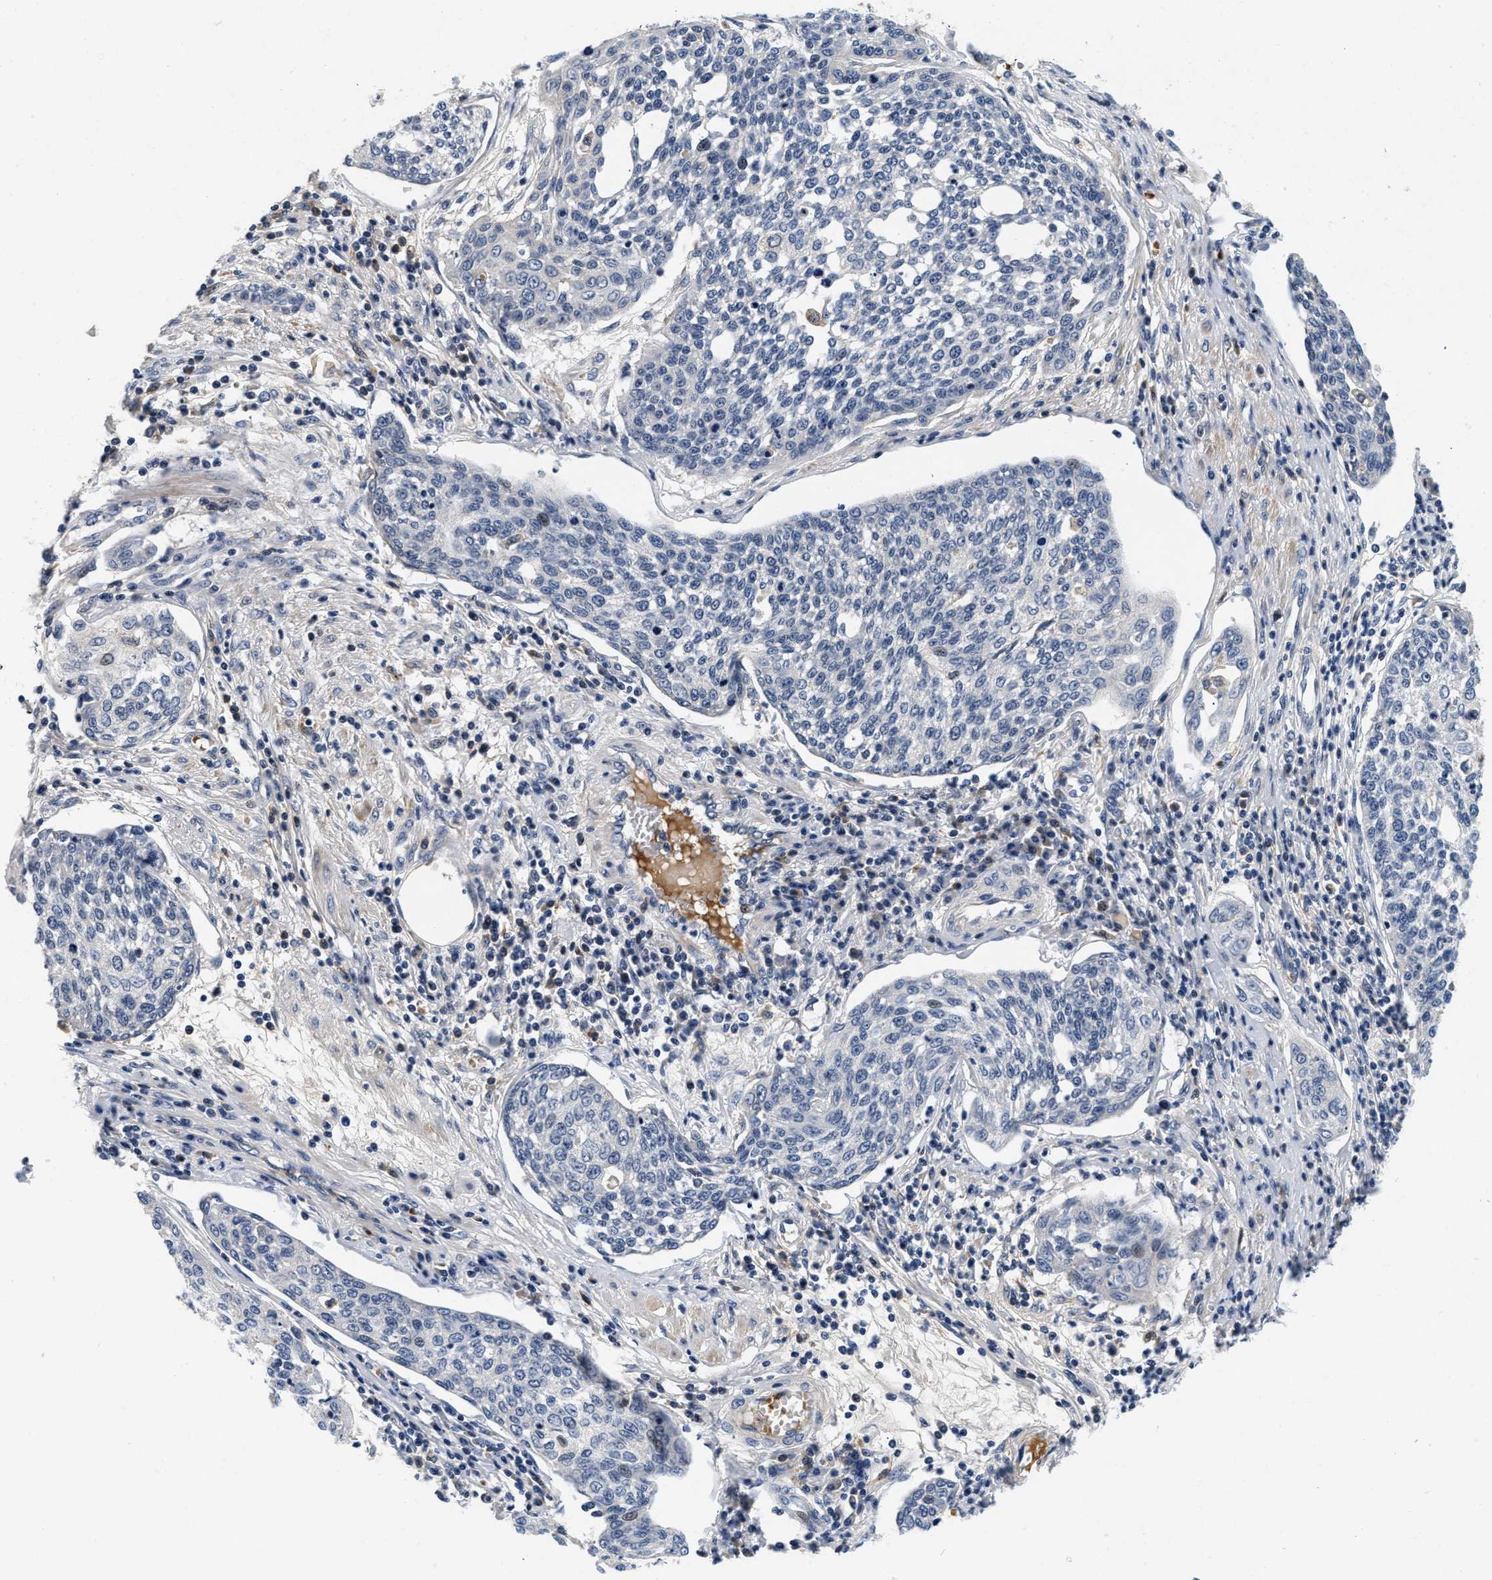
{"staining": {"intensity": "negative", "quantity": "none", "location": "none"}, "tissue": "cervical cancer", "cell_type": "Tumor cells", "image_type": "cancer", "snomed": [{"axis": "morphology", "description": "Squamous cell carcinoma, NOS"}, {"axis": "topography", "description": "Cervix"}], "caption": "The micrograph displays no staining of tumor cells in cervical squamous cell carcinoma.", "gene": "PDP1", "patient": {"sex": "female", "age": 34}}